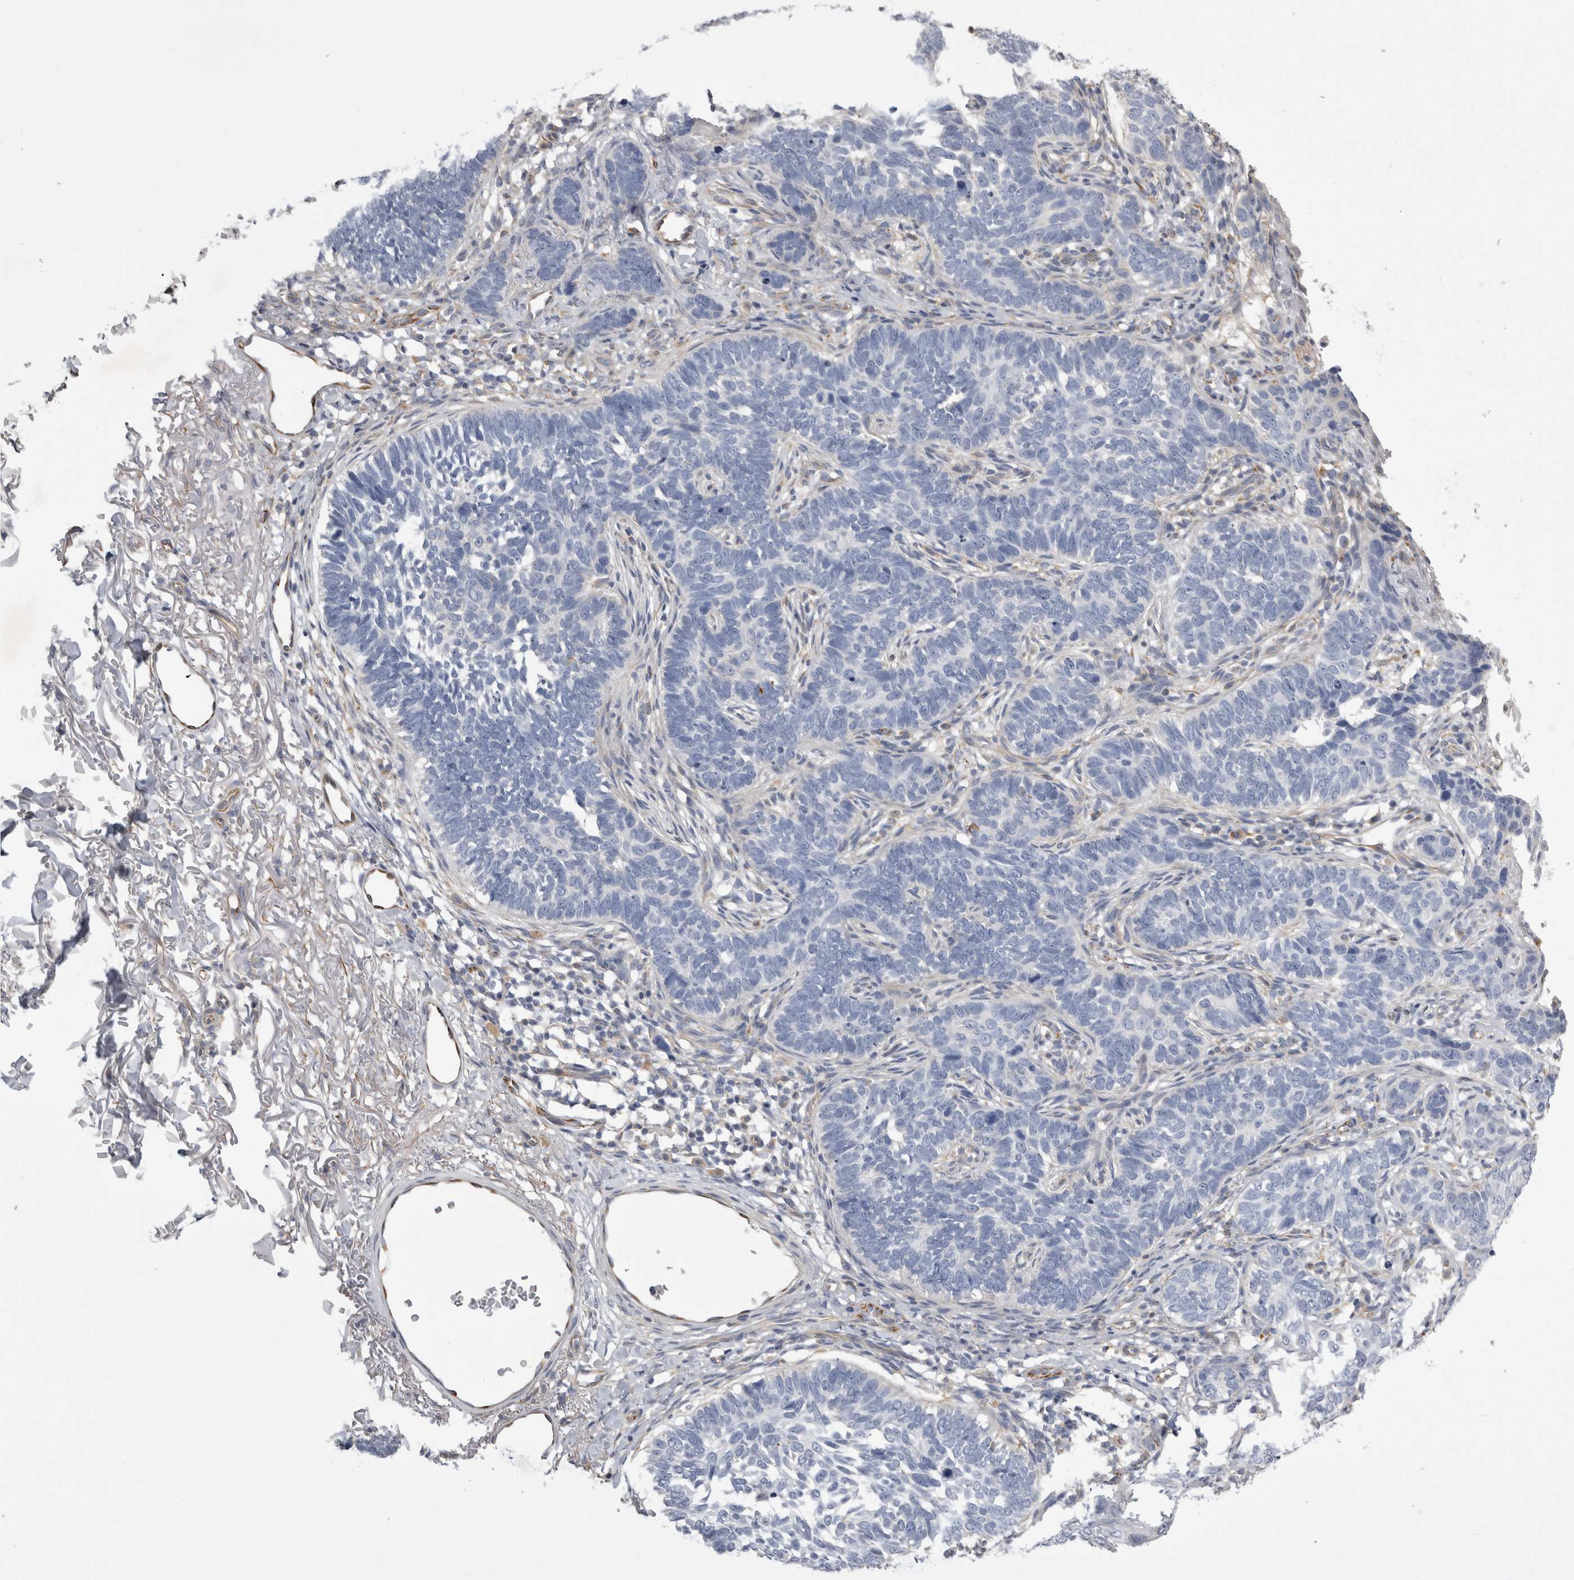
{"staining": {"intensity": "negative", "quantity": "none", "location": "none"}, "tissue": "skin cancer", "cell_type": "Tumor cells", "image_type": "cancer", "snomed": [{"axis": "morphology", "description": "Normal tissue, NOS"}, {"axis": "morphology", "description": "Basal cell carcinoma"}, {"axis": "topography", "description": "Skin"}], "caption": "A histopathology image of skin cancer stained for a protein exhibits no brown staining in tumor cells.", "gene": "STRADB", "patient": {"sex": "male", "age": 77}}